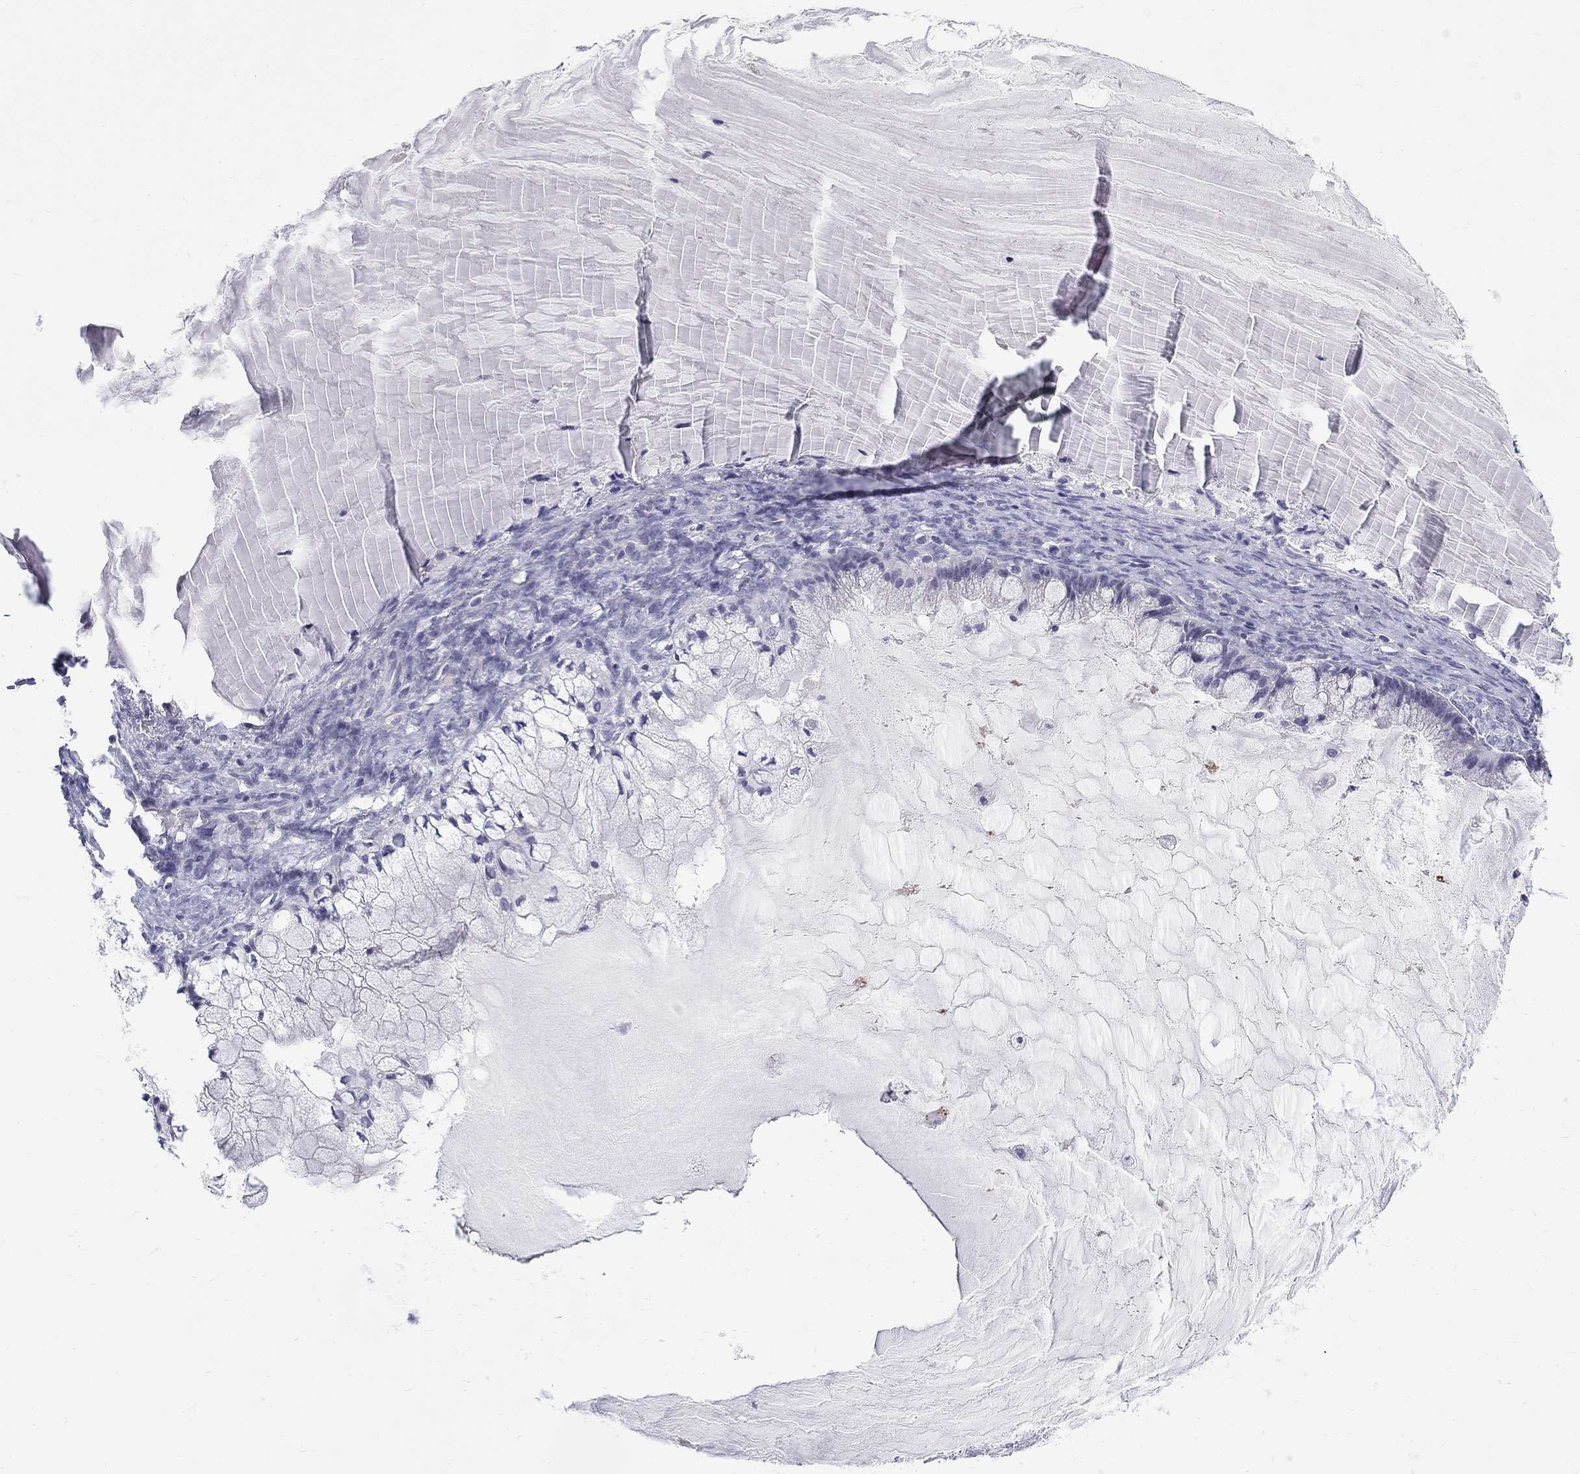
{"staining": {"intensity": "negative", "quantity": "none", "location": "none"}, "tissue": "ovarian cancer", "cell_type": "Tumor cells", "image_type": "cancer", "snomed": [{"axis": "morphology", "description": "Cystadenocarcinoma, mucinous, NOS"}, {"axis": "topography", "description": "Ovary"}], "caption": "The immunohistochemistry histopathology image has no significant staining in tumor cells of ovarian cancer tissue. (DAB (3,3'-diaminobenzidine) IHC with hematoxylin counter stain).", "gene": "MAGEB6", "patient": {"sex": "female", "age": 57}}